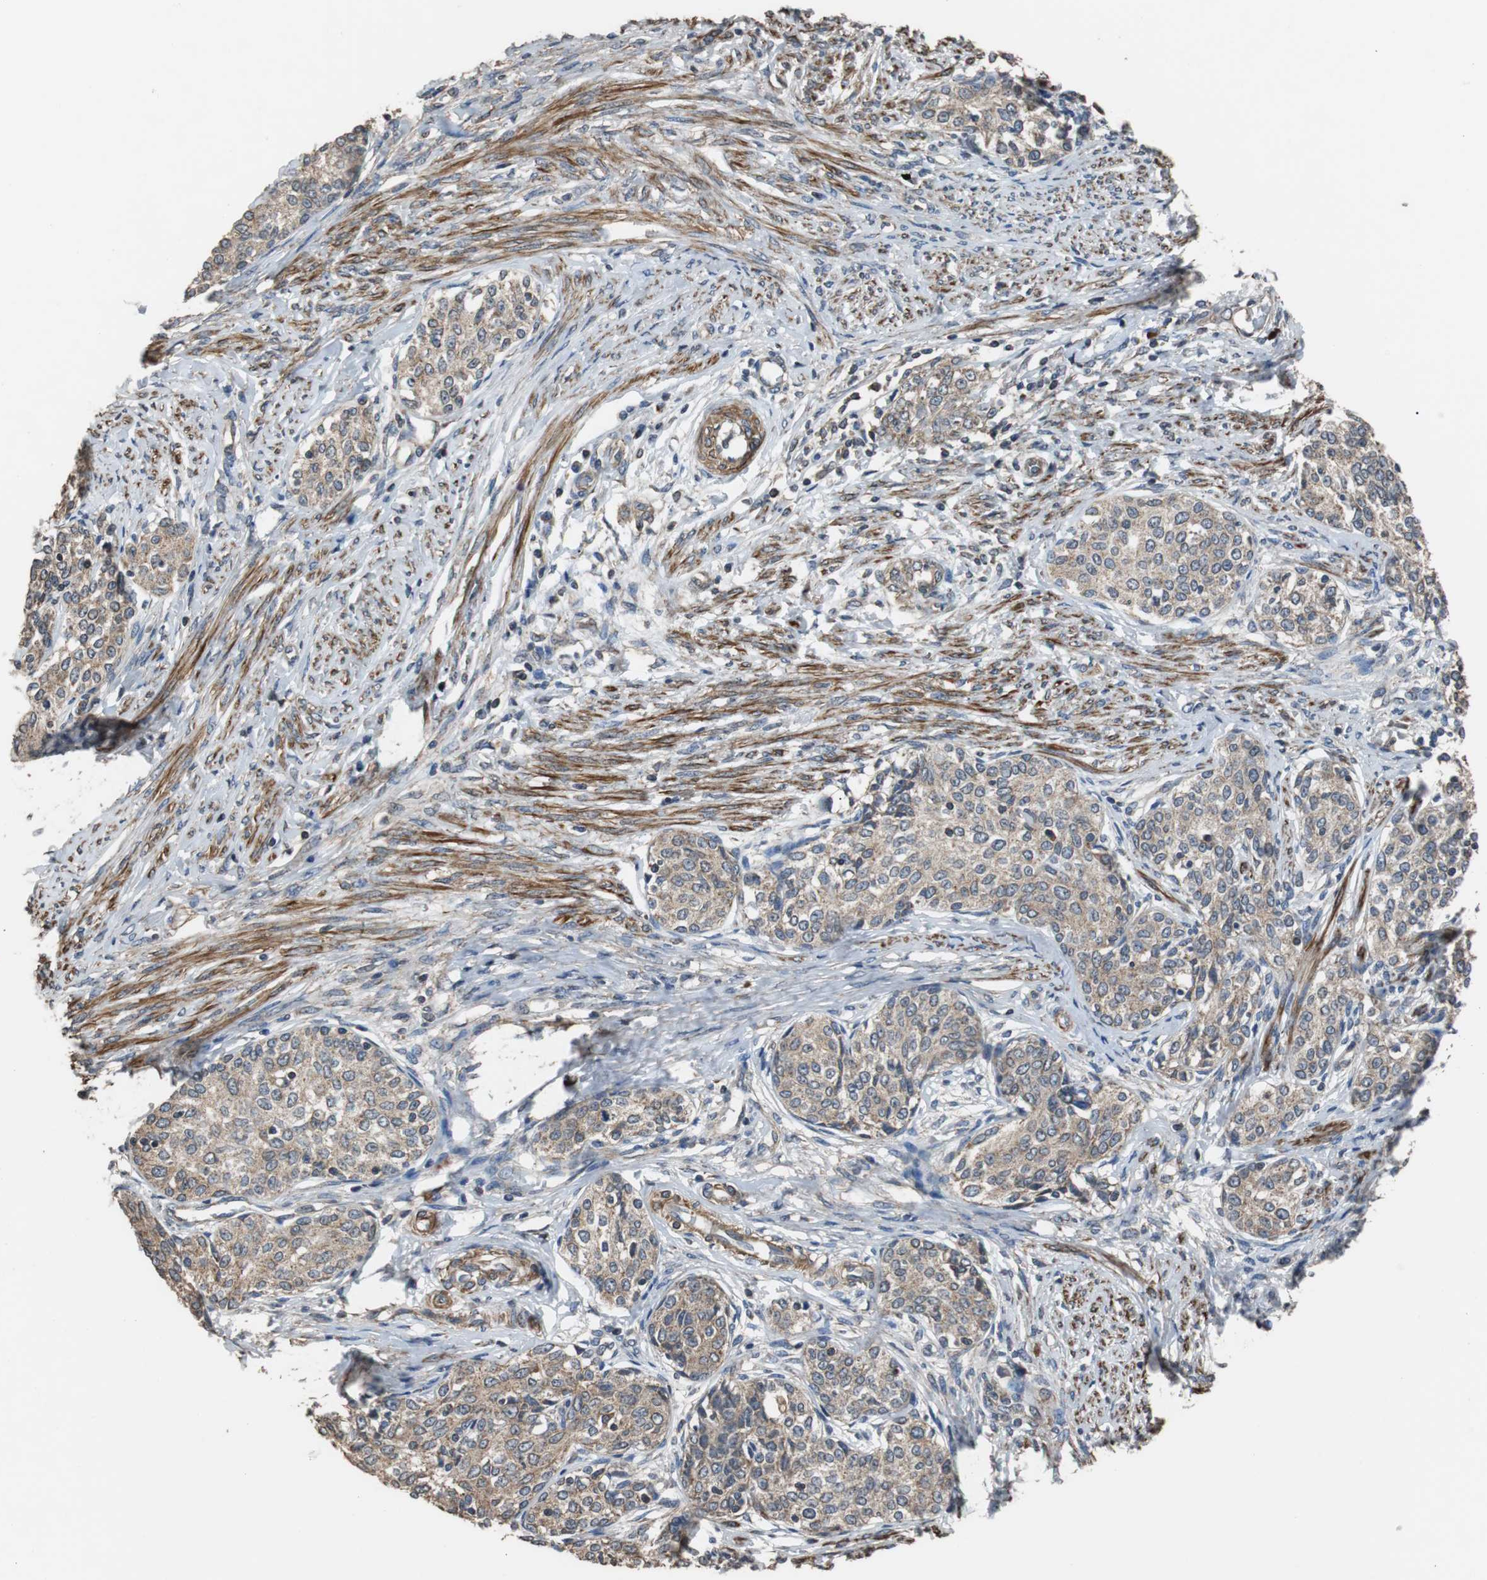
{"staining": {"intensity": "weak", "quantity": ">75%", "location": "cytoplasmic/membranous"}, "tissue": "cervical cancer", "cell_type": "Tumor cells", "image_type": "cancer", "snomed": [{"axis": "morphology", "description": "Squamous cell carcinoma, NOS"}, {"axis": "morphology", "description": "Adenocarcinoma, NOS"}, {"axis": "topography", "description": "Cervix"}], "caption": "Immunohistochemical staining of cervical adenocarcinoma exhibits low levels of weak cytoplasmic/membranous protein staining in approximately >75% of tumor cells. (DAB = brown stain, brightfield microscopy at high magnification).", "gene": "PITRM1", "patient": {"sex": "female", "age": 52}}